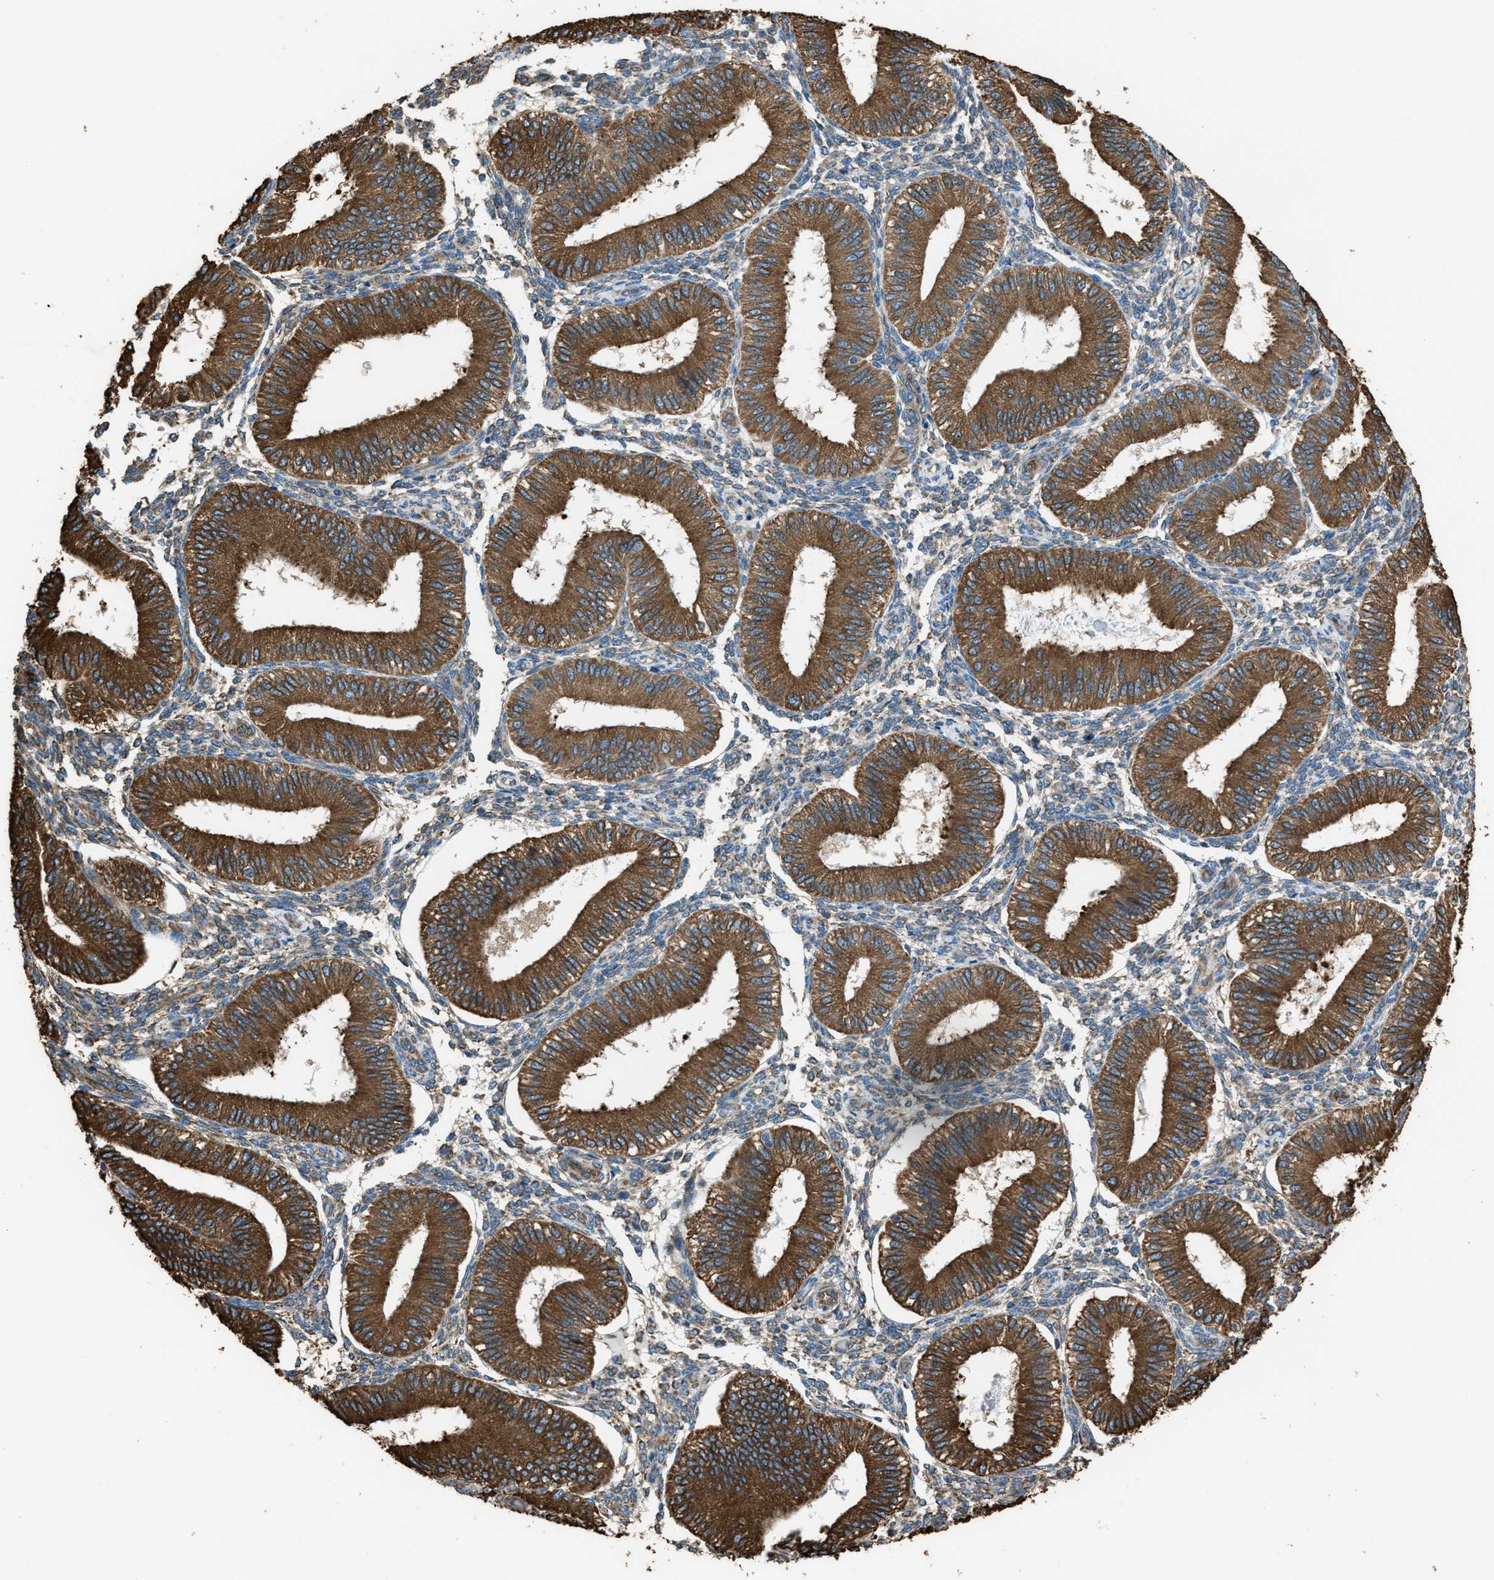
{"staining": {"intensity": "moderate", "quantity": "25%-75%", "location": "cytoplasmic/membranous"}, "tissue": "endometrium", "cell_type": "Cells in endometrial stroma", "image_type": "normal", "snomed": [{"axis": "morphology", "description": "Normal tissue, NOS"}, {"axis": "topography", "description": "Endometrium"}], "caption": "Immunohistochemistry micrograph of unremarkable endometrium: endometrium stained using immunohistochemistry displays medium levels of moderate protein expression localized specifically in the cytoplasmic/membranous of cells in endometrial stroma, appearing as a cytoplasmic/membranous brown color.", "gene": "TRPC1", "patient": {"sex": "female", "age": 39}}